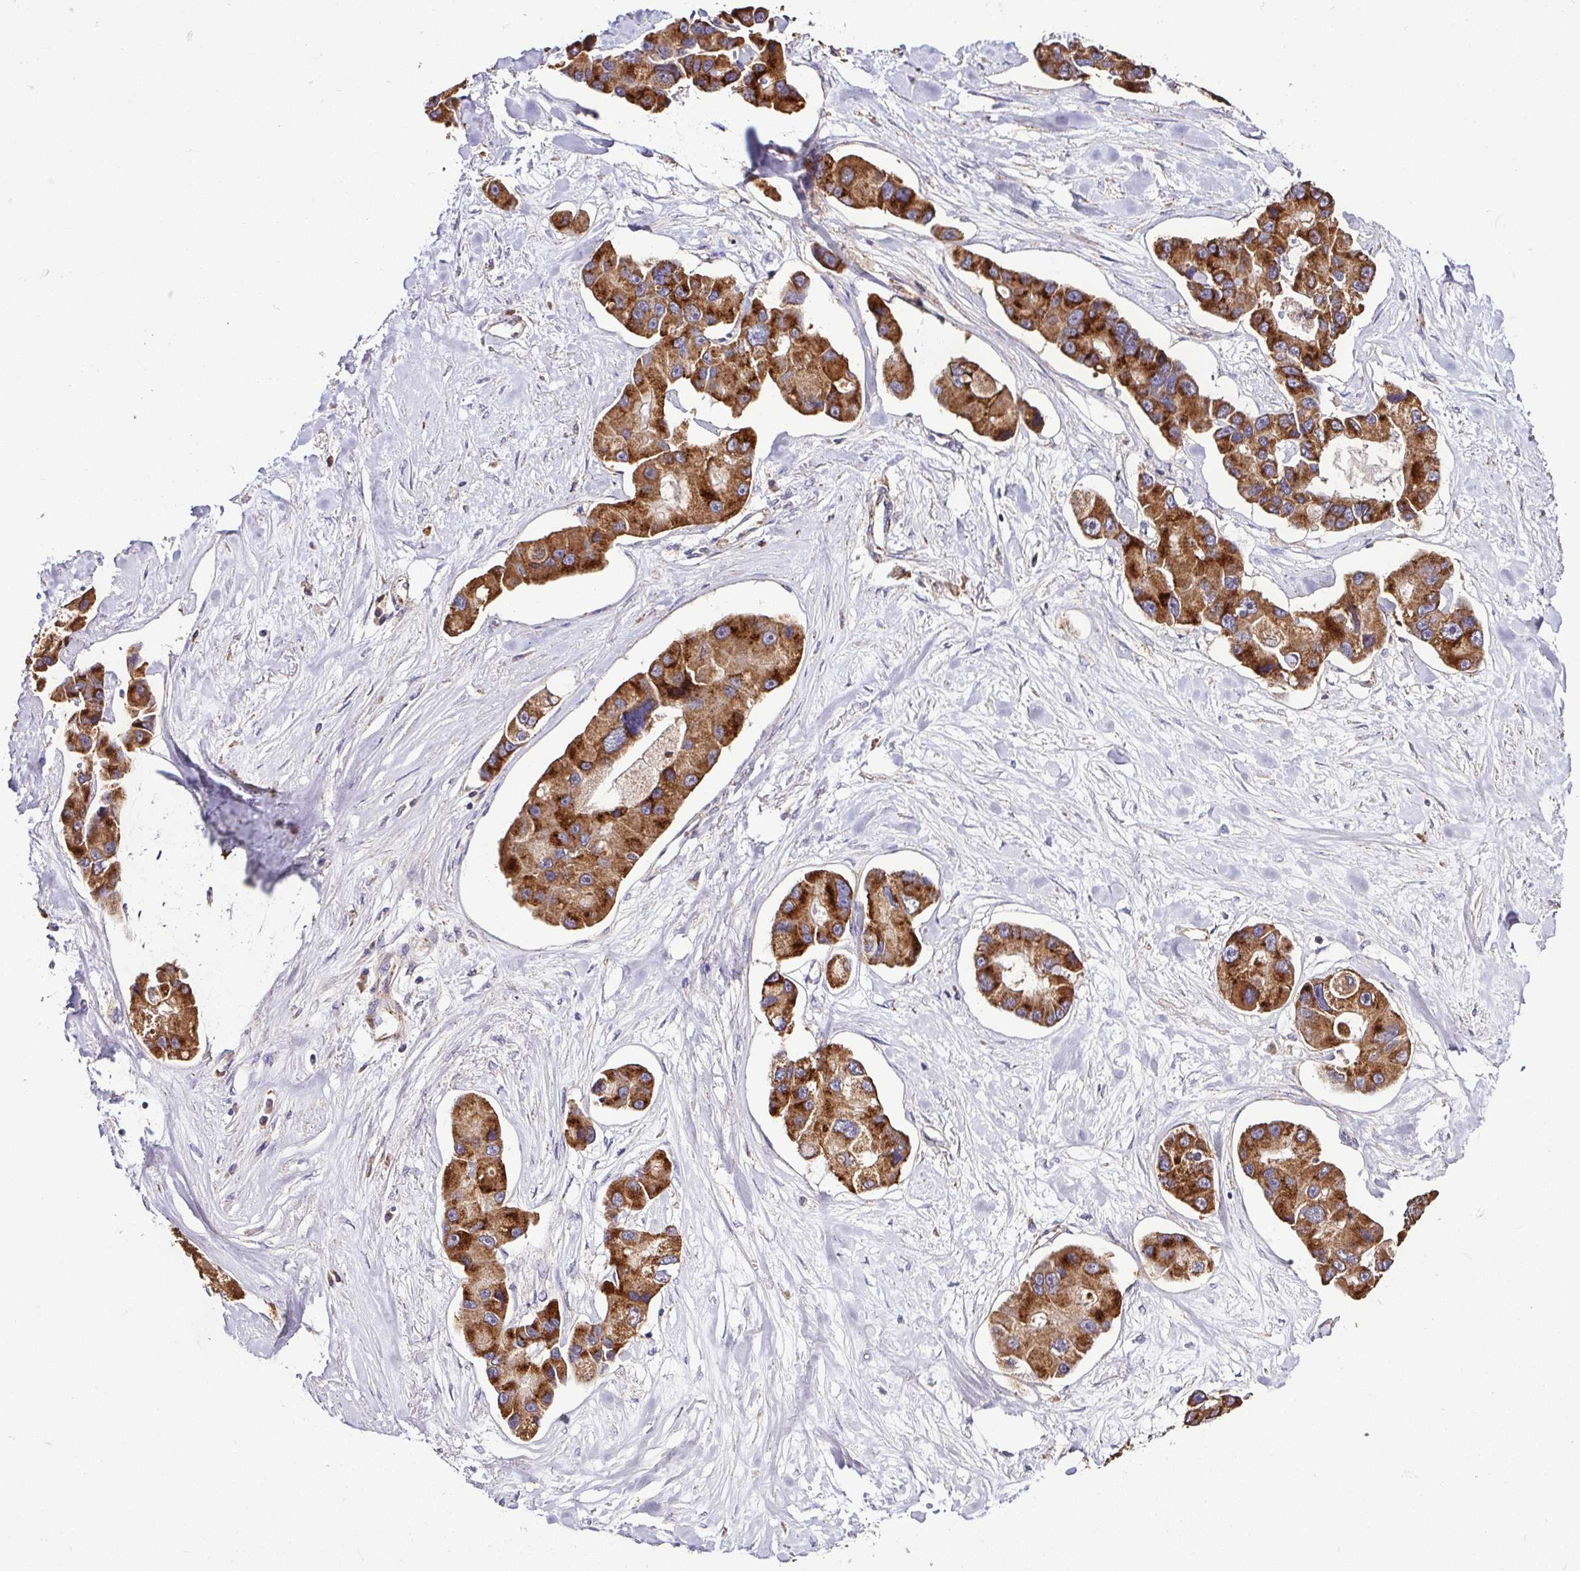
{"staining": {"intensity": "strong", "quantity": ">75%", "location": "cytoplasmic/membranous"}, "tissue": "lung cancer", "cell_type": "Tumor cells", "image_type": "cancer", "snomed": [{"axis": "morphology", "description": "Adenocarcinoma, NOS"}, {"axis": "topography", "description": "Lung"}], "caption": "Immunohistochemical staining of human lung cancer (adenocarcinoma) demonstrates strong cytoplasmic/membranous protein positivity in about >75% of tumor cells.", "gene": "CPD", "patient": {"sex": "female", "age": 54}}